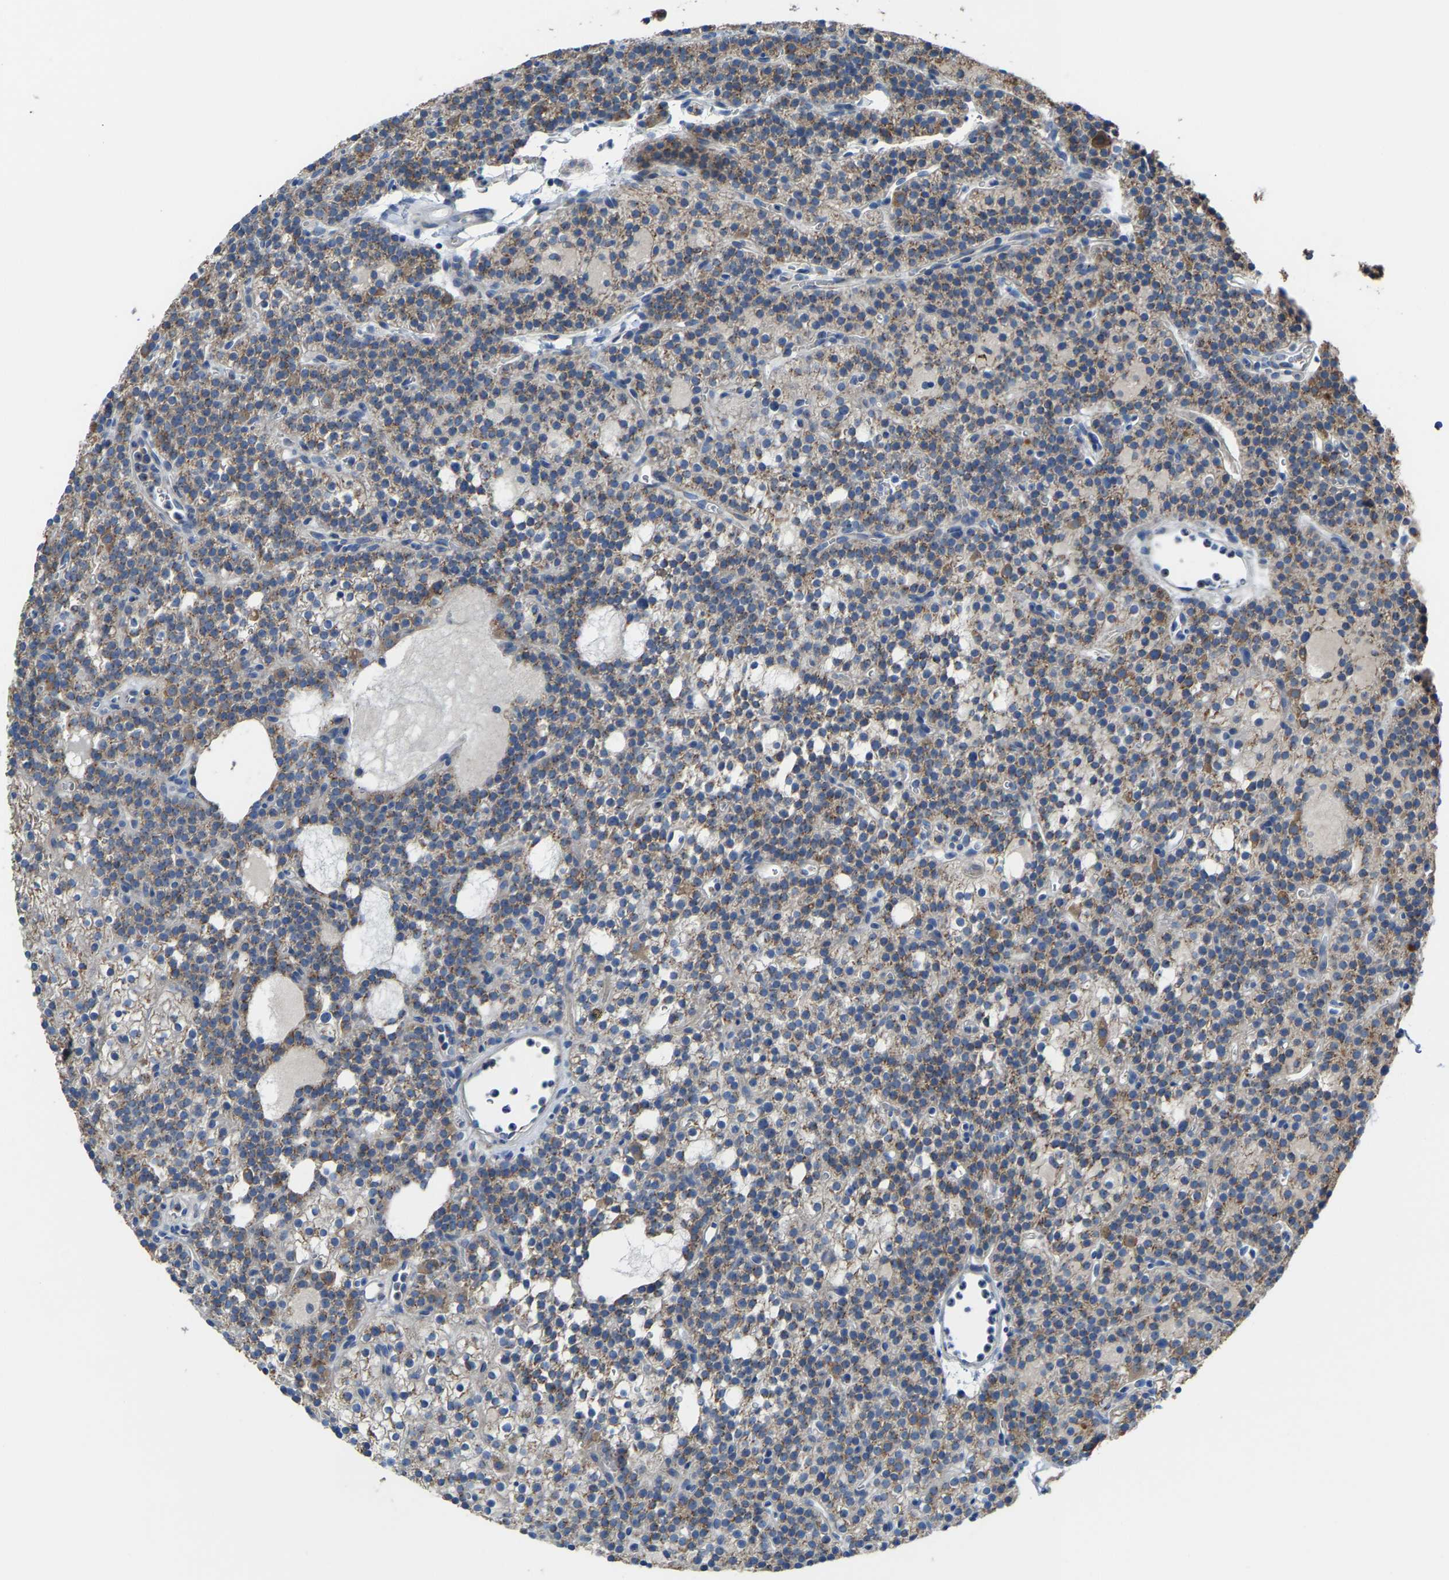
{"staining": {"intensity": "moderate", "quantity": ">75%", "location": "cytoplasmic/membranous"}, "tissue": "parathyroid gland", "cell_type": "Glandular cells", "image_type": "normal", "snomed": [{"axis": "morphology", "description": "Normal tissue, NOS"}, {"axis": "morphology", "description": "Adenoma, NOS"}, {"axis": "topography", "description": "Parathyroid gland"}], "caption": "Protein analysis of unremarkable parathyroid gland exhibits moderate cytoplasmic/membranous staining in about >75% of glandular cells. Ihc stains the protein of interest in brown and the nuclei are stained blue.", "gene": "CANT1", "patient": {"sex": "female", "age": 74}}